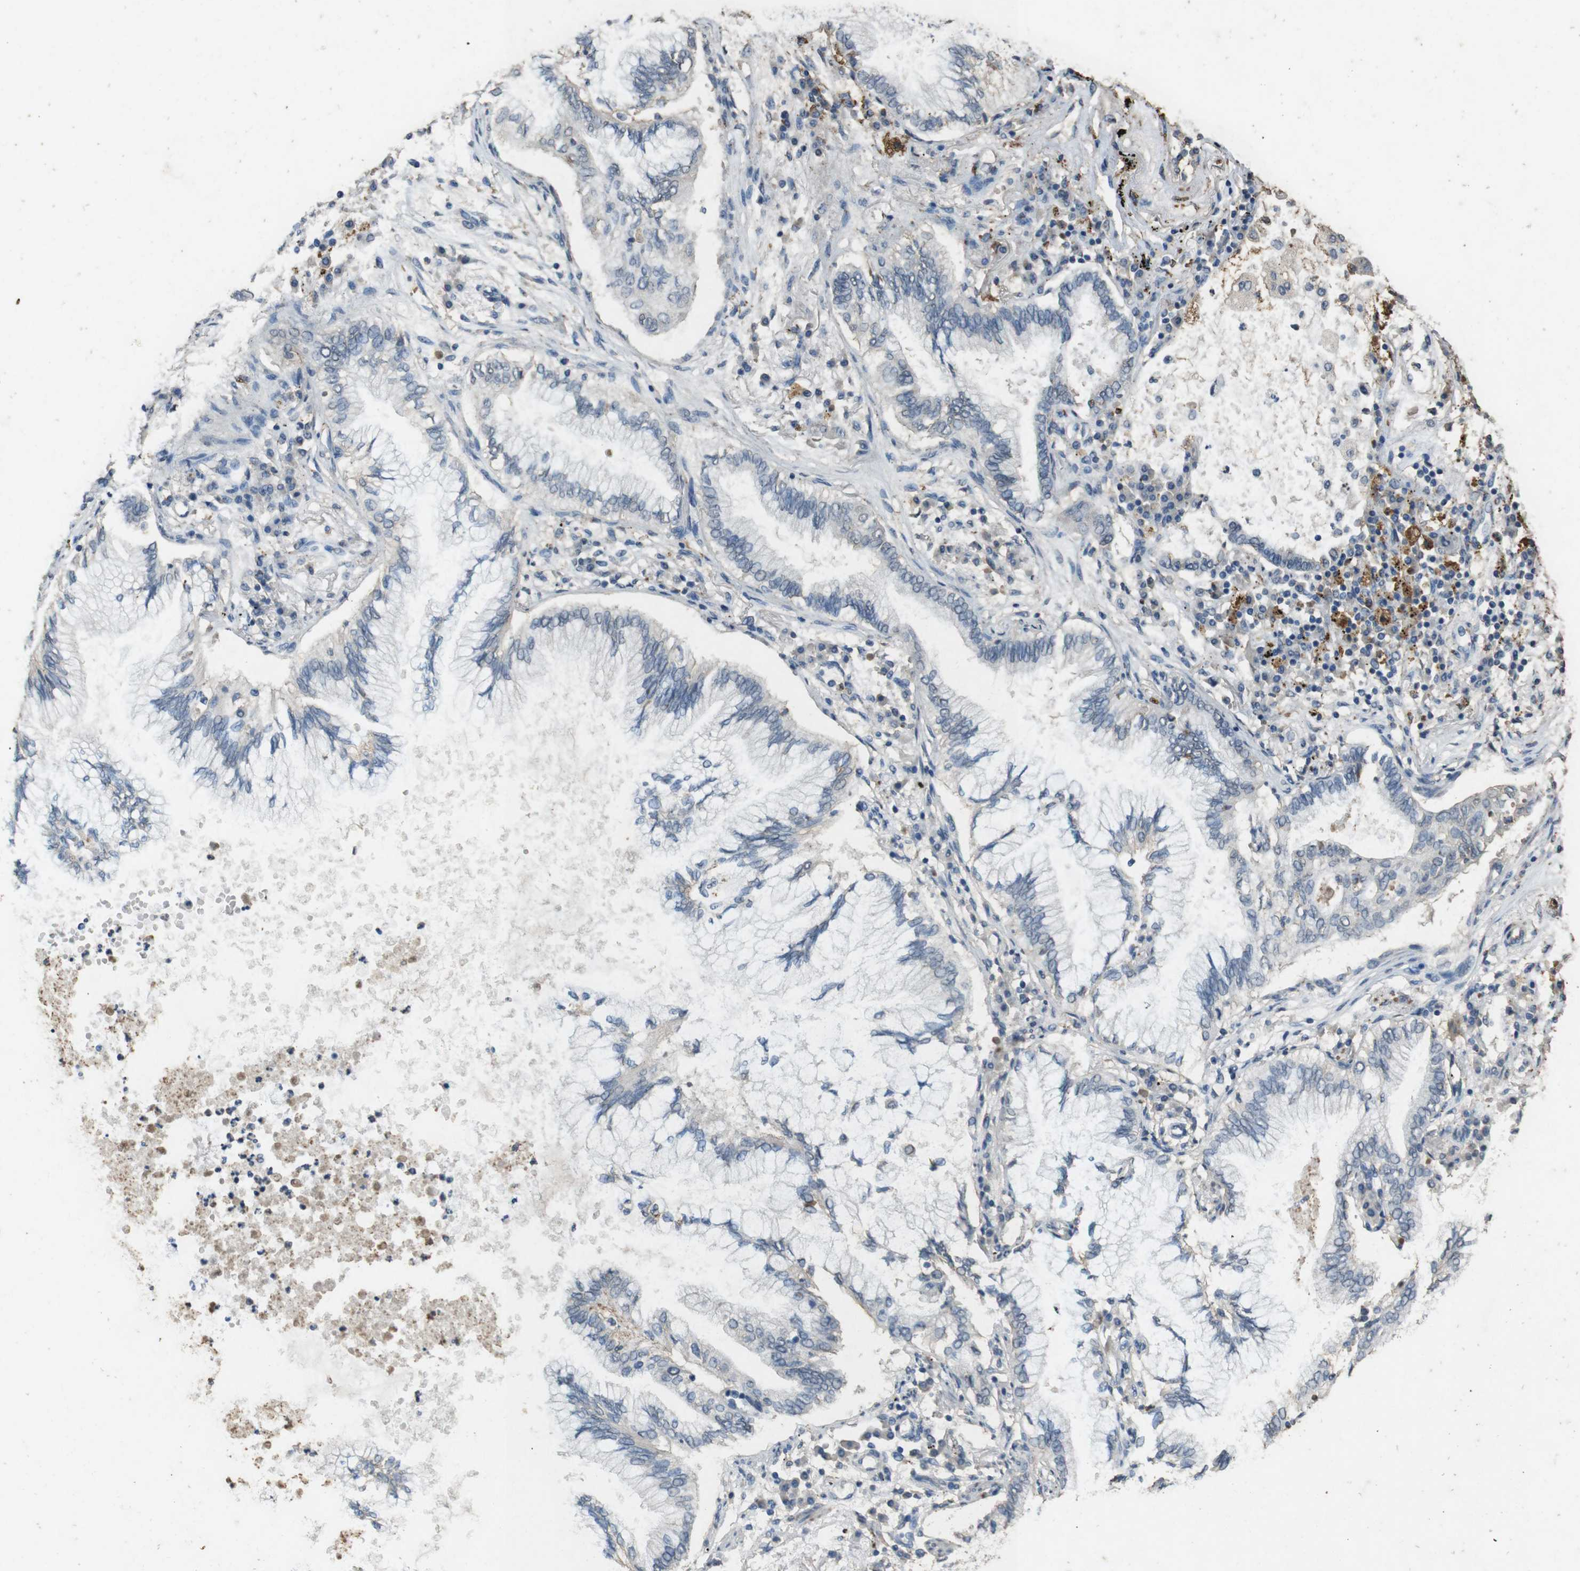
{"staining": {"intensity": "negative", "quantity": "none", "location": "none"}, "tissue": "lung cancer", "cell_type": "Tumor cells", "image_type": "cancer", "snomed": [{"axis": "morphology", "description": "Normal tissue, NOS"}, {"axis": "morphology", "description": "Adenocarcinoma, NOS"}, {"axis": "topography", "description": "Bronchus"}, {"axis": "topography", "description": "Lung"}], "caption": "This photomicrograph is of lung adenocarcinoma stained with IHC to label a protein in brown with the nuclei are counter-stained blue. There is no positivity in tumor cells.", "gene": "STBD1", "patient": {"sex": "female", "age": 70}}